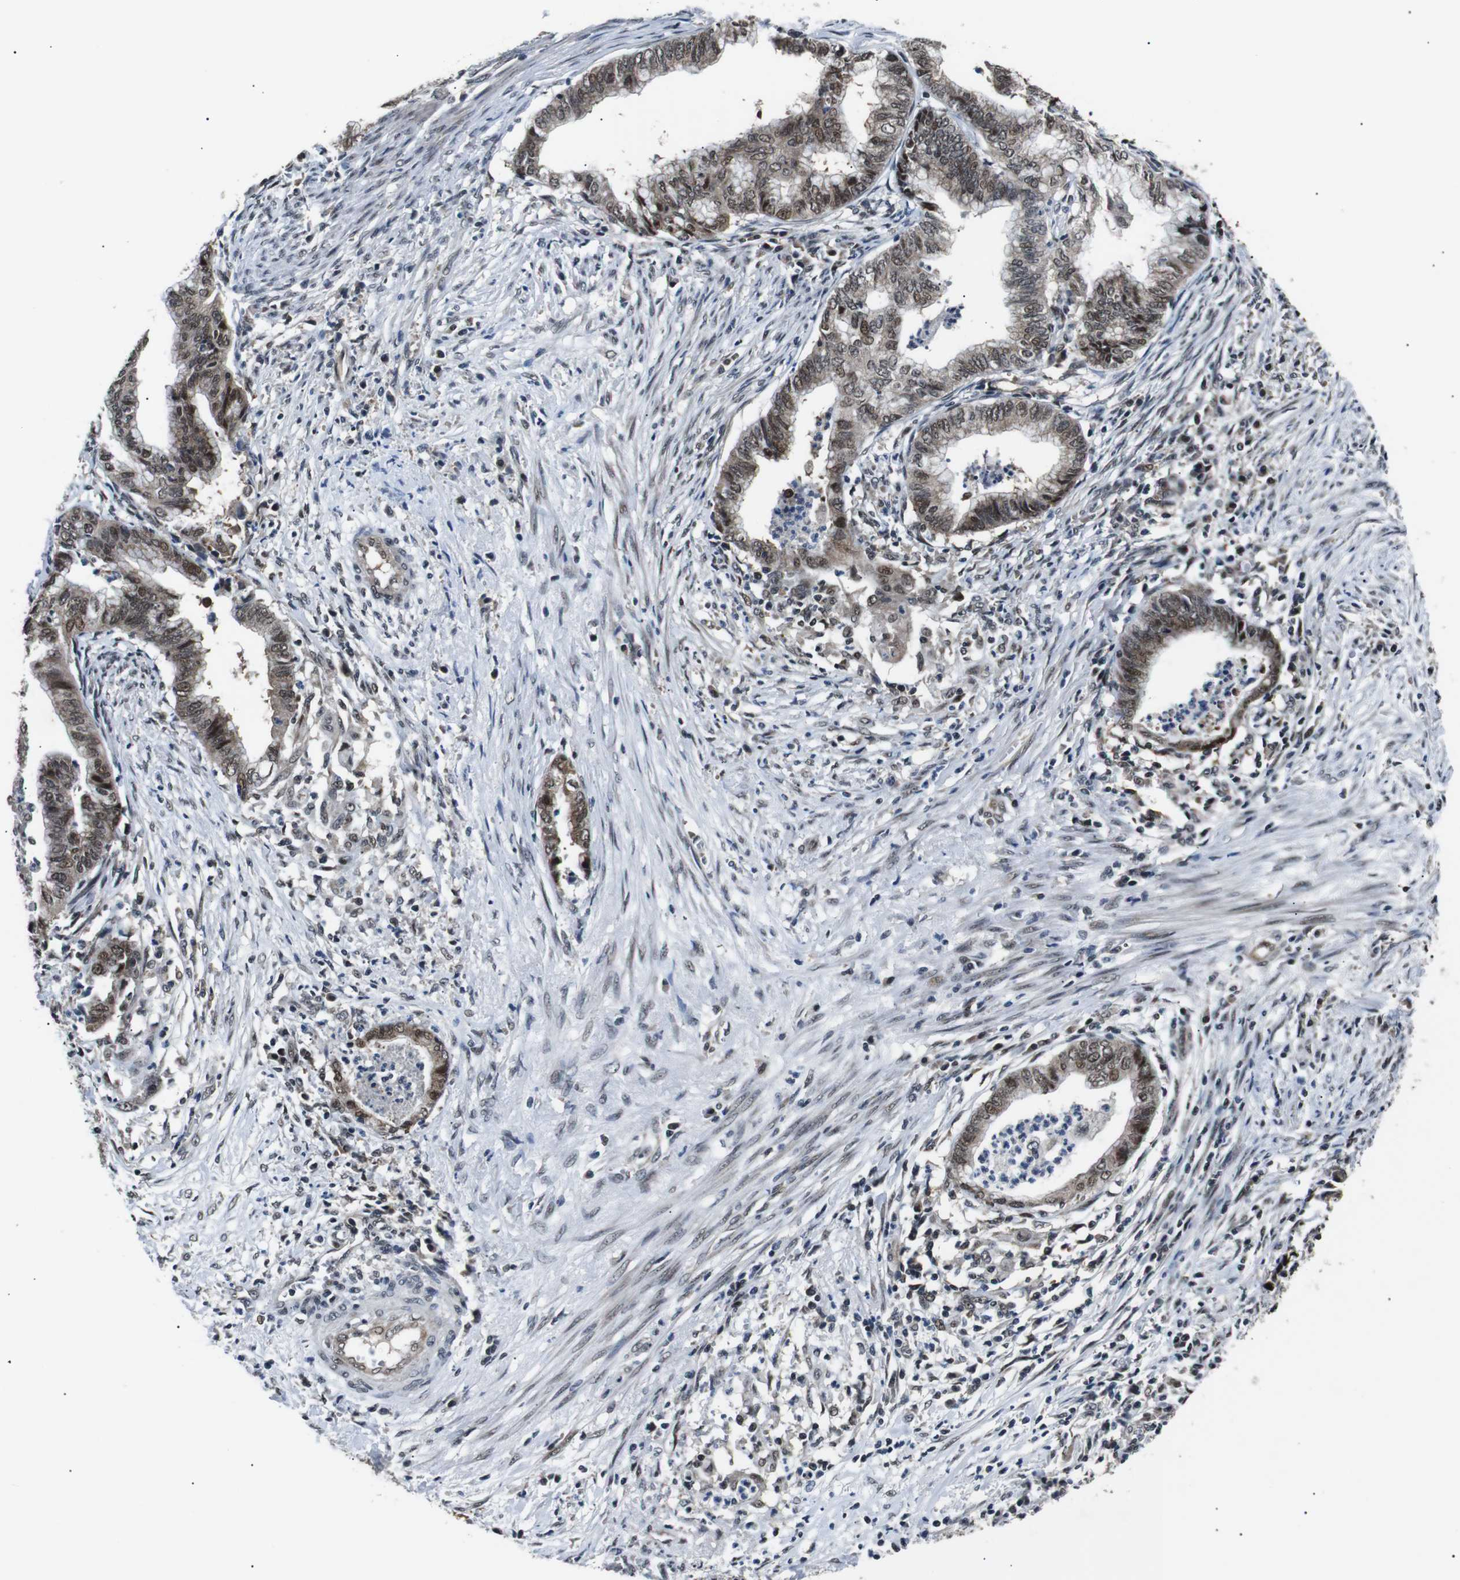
{"staining": {"intensity": "weak", "quantity": ">75%", "location": "cytoplasmic/membranous,nuclear"}, "tissue": "endometrial cancer", "cell_type": "Tumor cells", "image_type": "cancer", "snomed": [{"axis": "morphology", "description": "Necrosis, NOS"}, {"axis": "morphology", "description": "Adenocarcinoma, NOS"}, {"axis": "topography", "description": "Endometrium"}], "caption": "Endometrial adenocarcinoma stained for a protein exhibits weak cytoplasmic/membranous and nuclear positivity in tumor cells.", "gene": "SKP1", "patient": {"sex": "female", "age": 79}}